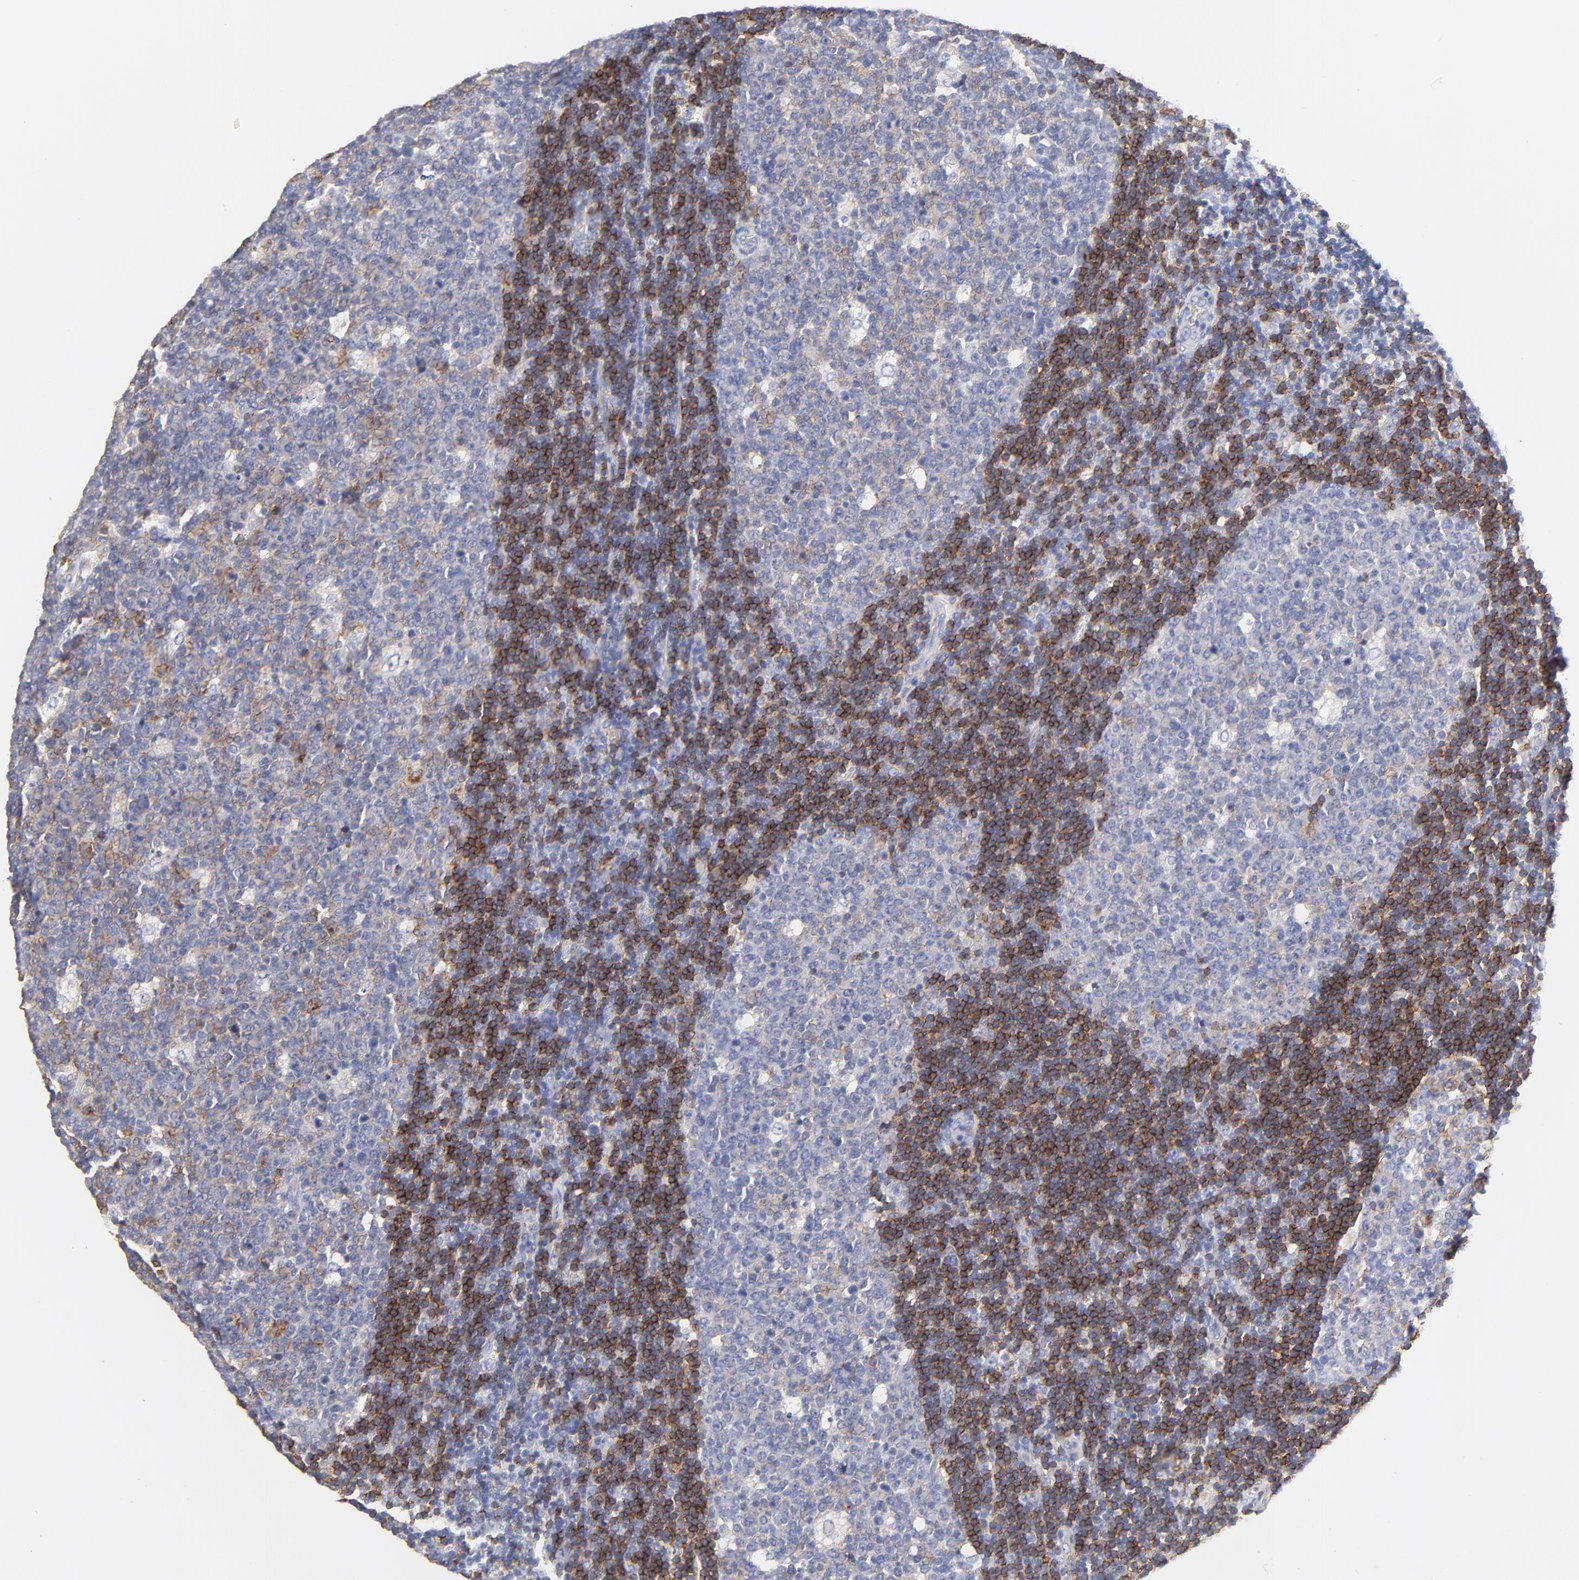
{"staining": {"intensity": "negative", "quantity": "none", "location": "none"}, "tissue": "lymph node", "cell_type": "Germinal center cells", "image_type": "normal", "snomed": [{"axis": "morphology", "description": "Normal tissue, NOS"}, {"axis": "topography", "description": "Lymph node"}, {"axis": "topography", "description": "Salivary gland"}], "caption": "A high-resolution micrograph shows immunohistochemistry (IHC) staining of normal lymph node, which displays no significant positivity in germinal center cells.", "gene": "TNFRSF13C", "patient": {"sex": "male", "age": 8}}